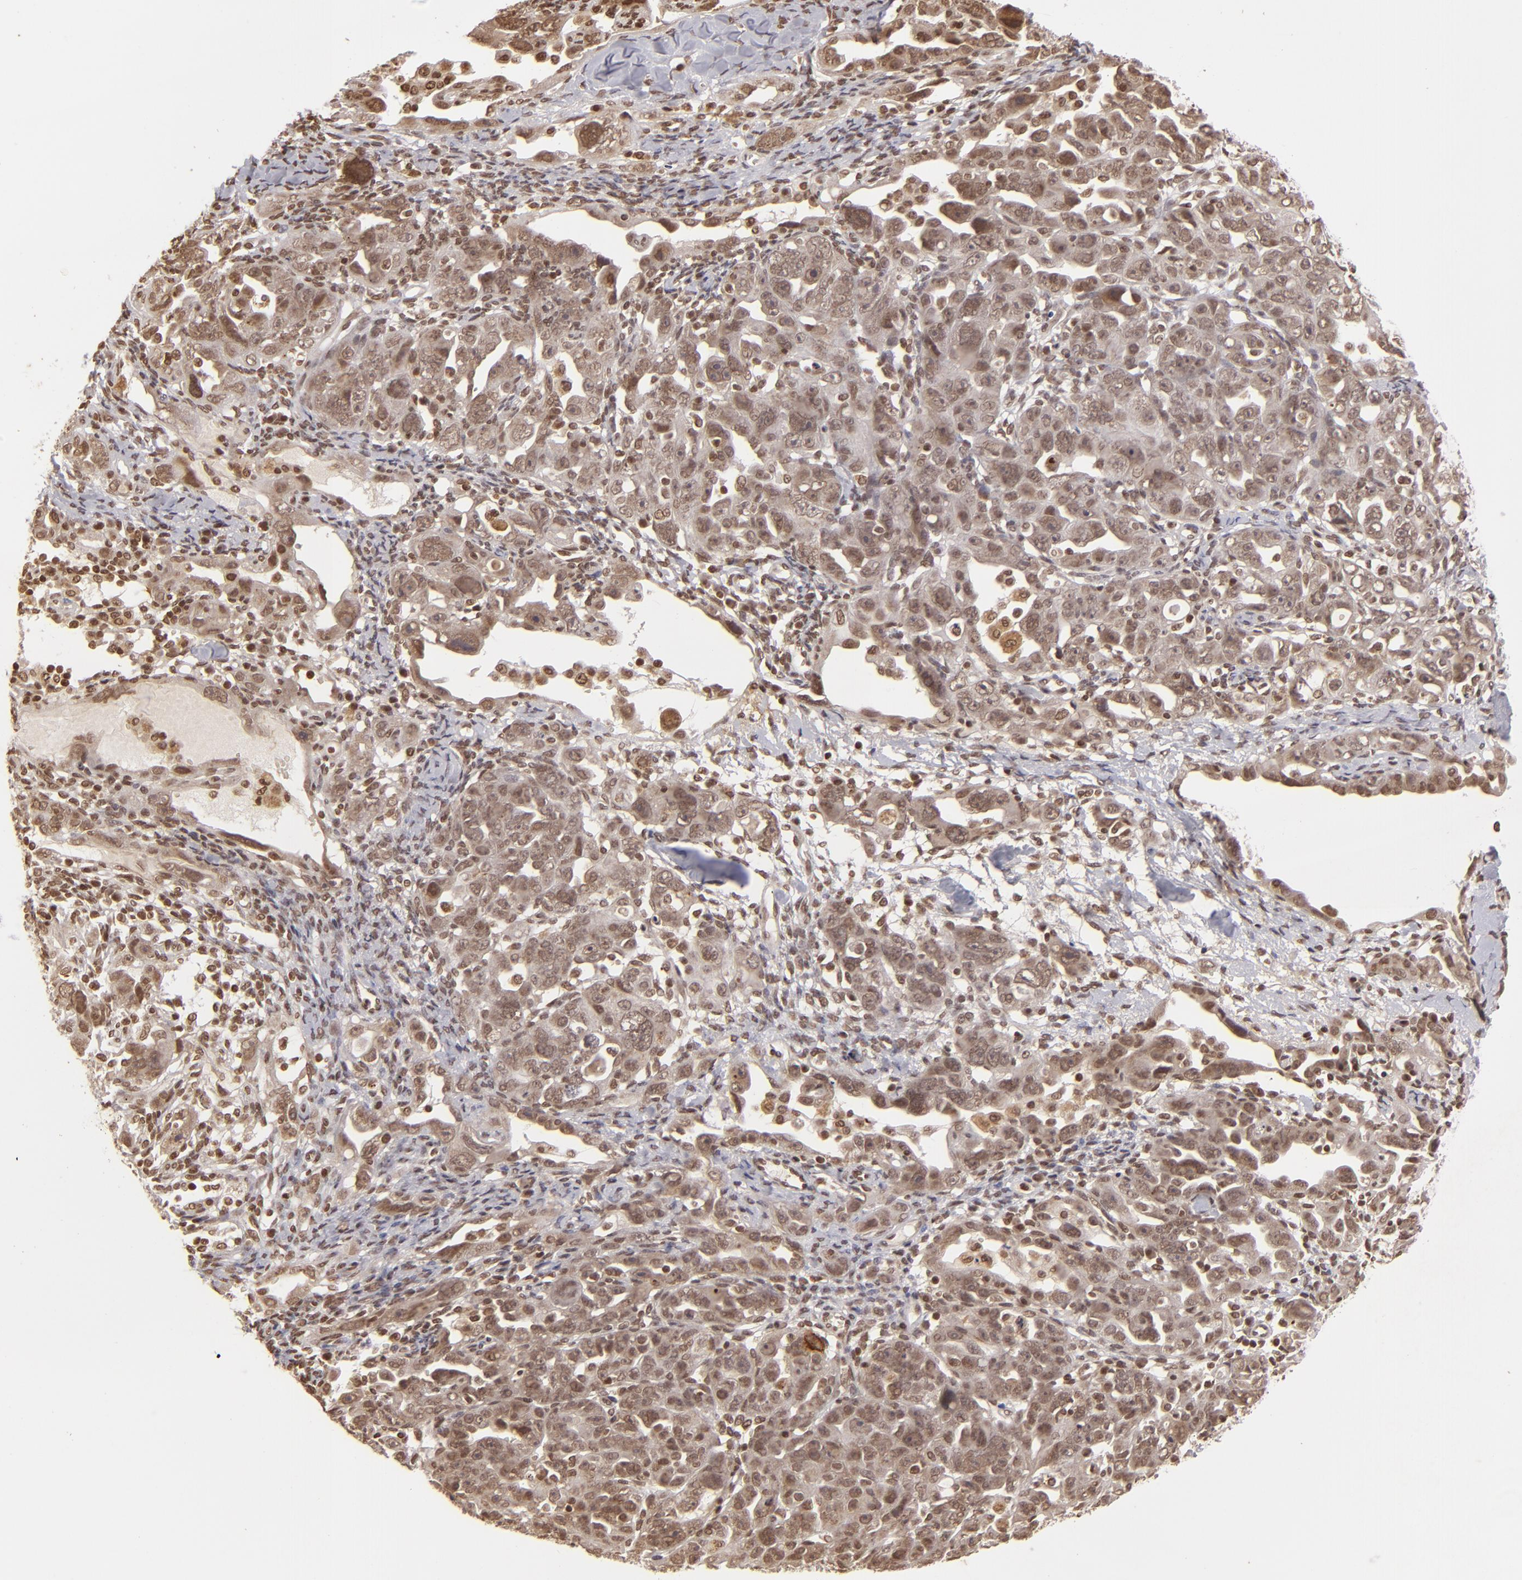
{"staining": {"intensity": "moderate", "quantity": ">75%", "location": "nuclear"}, "tissue": "ovarian cancer", "cell_type": "Tumor cells", "image_type": "cancer", "snomed": [{"axis": "morphology", "description": "Cystadenocarcinoma, serous, NOS"}, {"axis": "topography", "description": "Ovary"}], "caption": "IHC micrograph of serous cystadenocarcinoma (ovarian) stained for a protein (brown), which displays medium levels of moderate nuclear staining in about >75% of tumor cells.", "gene": "CUL3", "patient": {"sex": "female", "age": 66}}